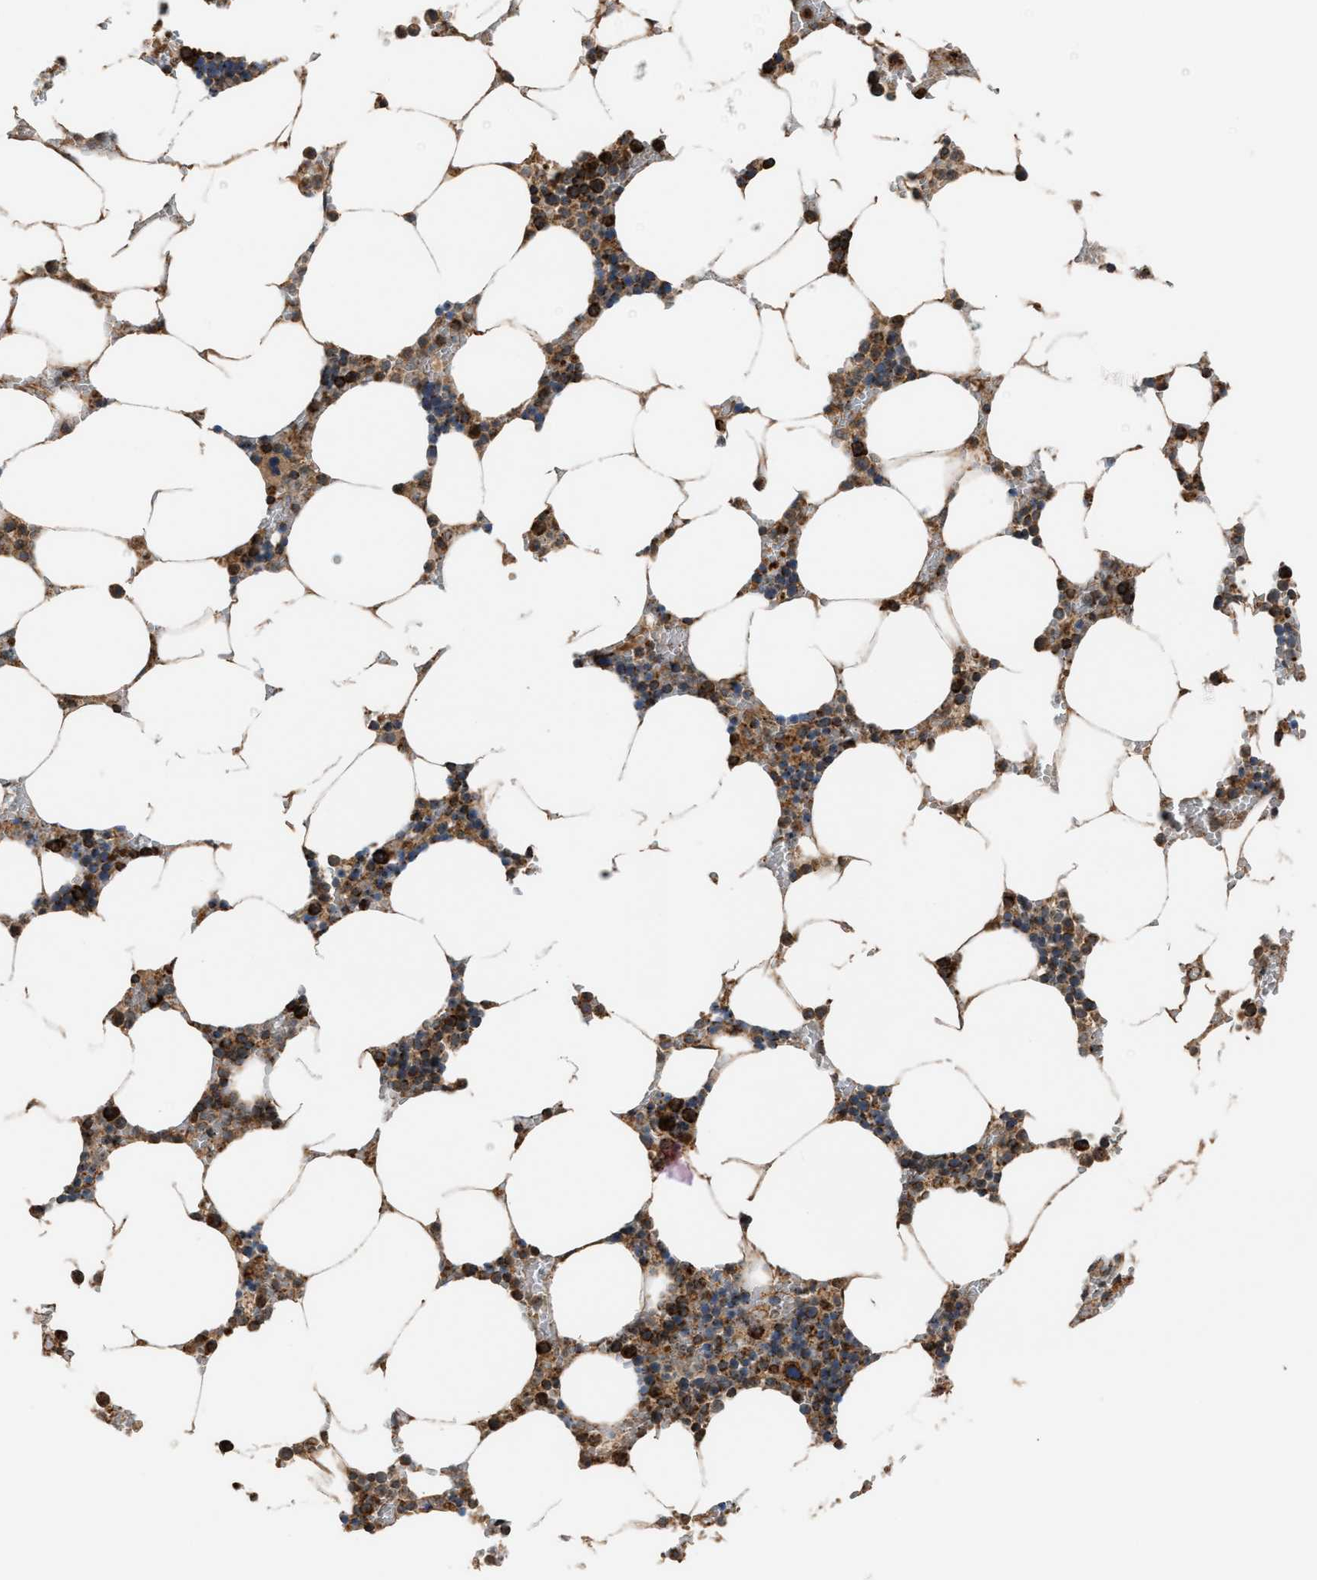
{"staining": {"intensity": "strong", "quantity": "25%-75%", "location": "cytoplasmic/membranous"}, "tissue": "bone marrow", "cell_type": "Hematopoietic cells", "image_type": "normal", "snomed": [{"axis": "morphology", "description": "Normal tissue, NOS"}, {"axis": "topography", "description": "Bone marrow"}], "caption": "A brown stain labels strong cytoplasmic/membranous expression of a protein in hematopoietic cells of normal bone marrow. The protein of interest is stained brown, and the nuclei are stained in blue (DAB IHC with brightfield microscopy, high magnification).", "gene": "SGSM2", "patient": {"sex": "male", "age": 70}}